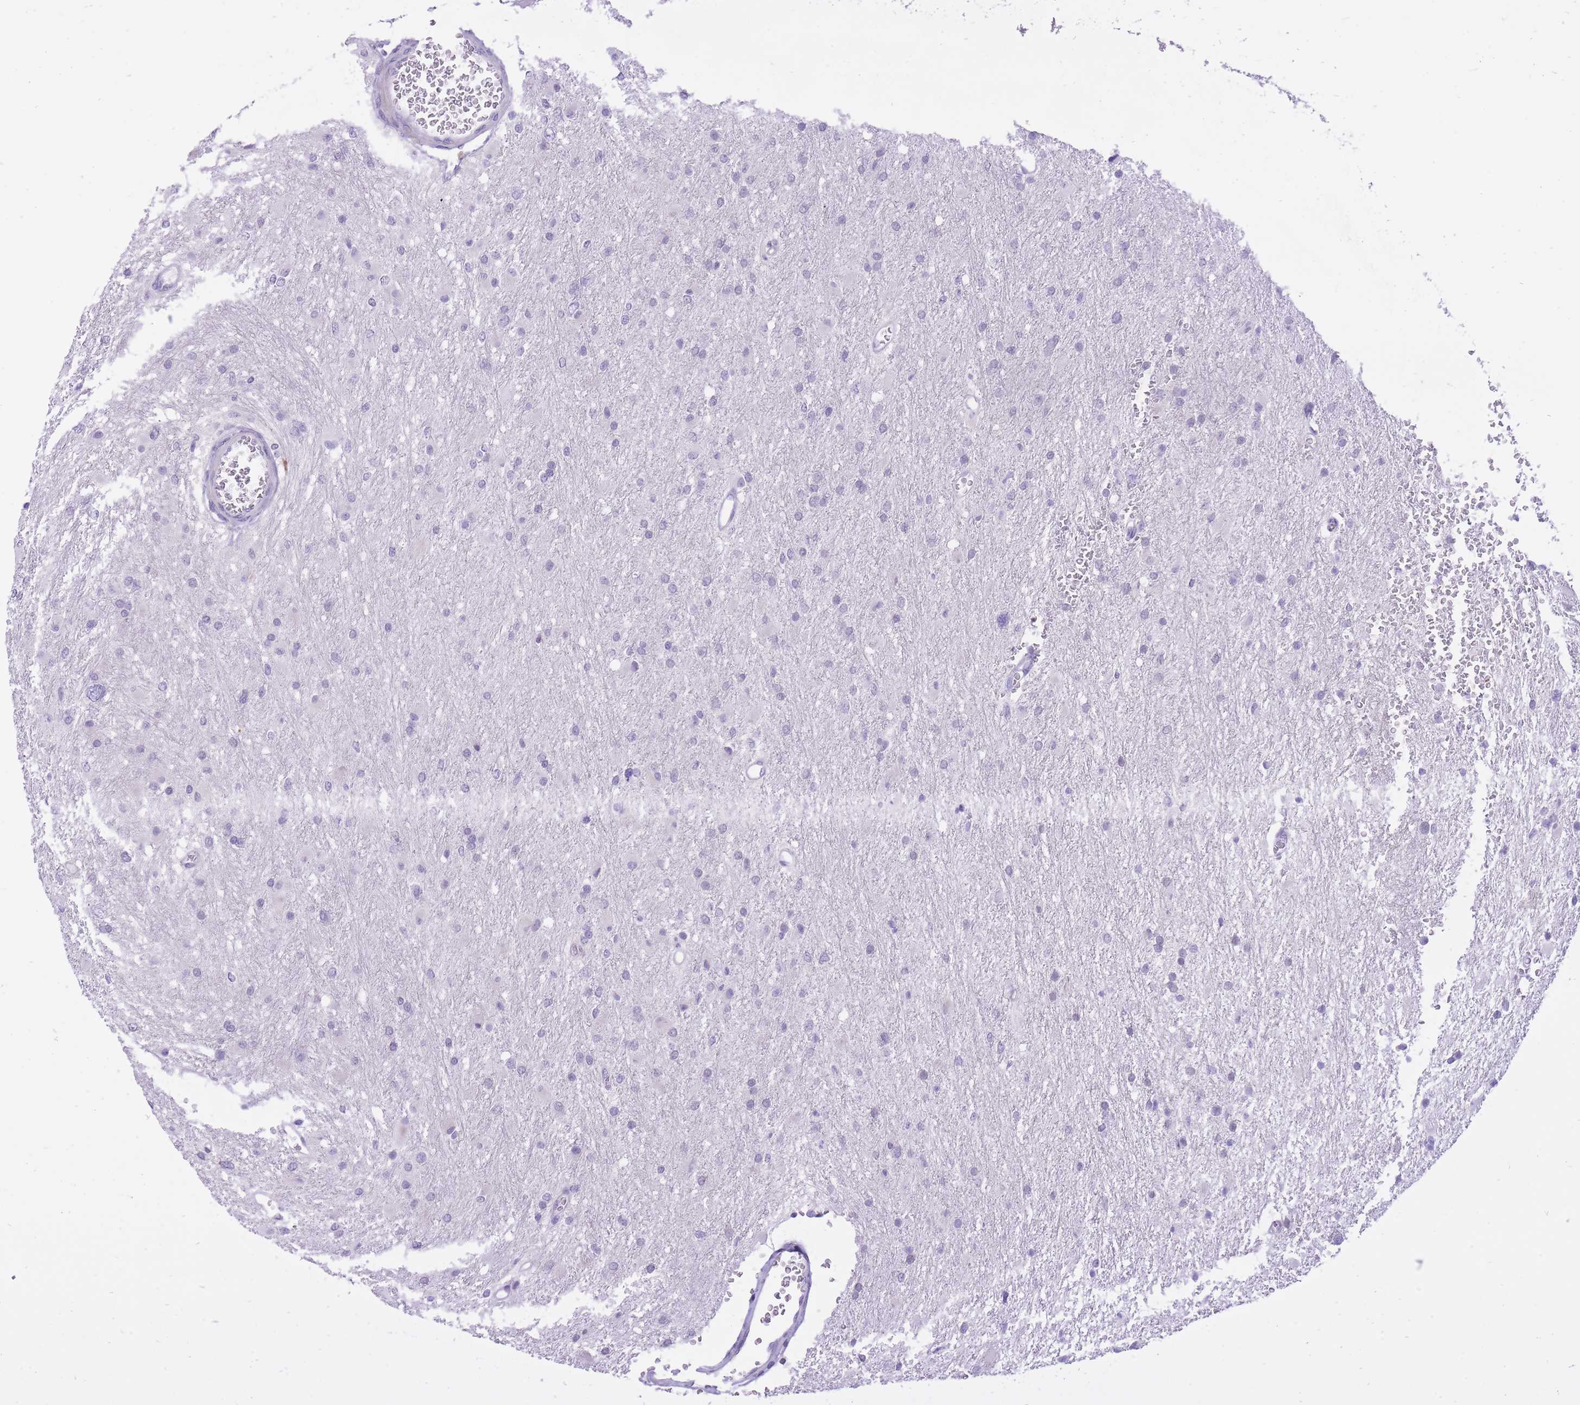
{"staining": {"intensity": "negative", "quantity": "none", "location": "none"}, "tissue": "glioma", "cell_type": "Tumor cells", "image_type": "cancer", "snomed": [{"axis": "morphology", "description": "Glioma, malignant, High grade"}, {"axis": "topography", "description": "Cerebral cortex"}], "caption": "Immunohistochemistry micrograph of neoplastic tissue: human glioma stained with DAB (3,3'-diaminobenzidine) displays no significant protein staining in tumor cells.", "gene": "DENND2D", "patient": {"sex": "female", "age": 36}}